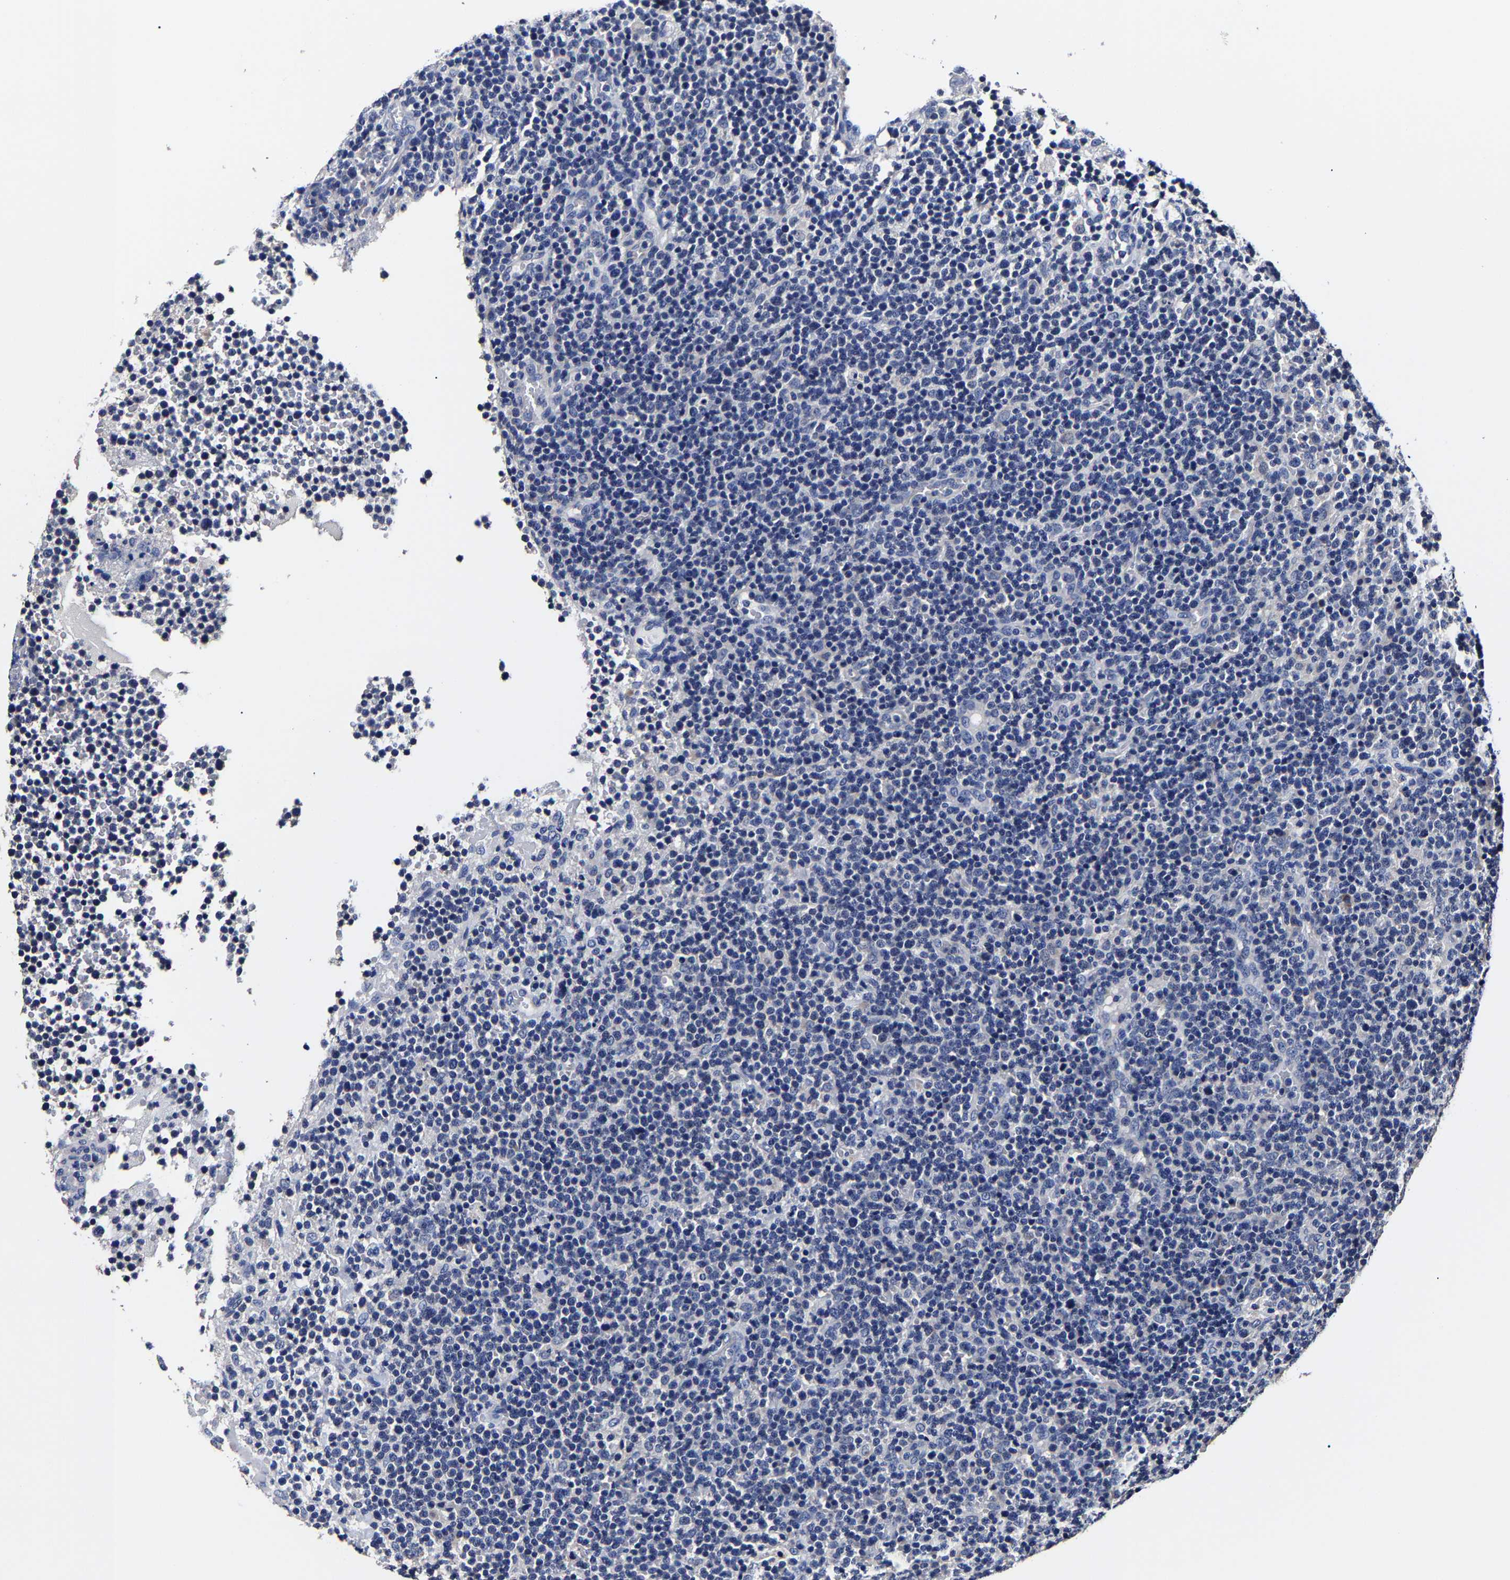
{"staining": {"intensity": "negative", "quantity": "none", "location": "none"}, "tissue": "lymphoma", "cell_type": "Tumor cells", "image_type": "cancer", "snomed": [{"axis": "morphology", "description": "Malignant lymphoma, non-Hodgkin's type, High grade"}, {"axis": "topography", "description": "Lymph node"}], "caption": "Lymphoma stained for a protein using IHC exhibits no expression tumor cells.", "gene": "AKAP4", "patient": {"sex": "male", "age": 61}}